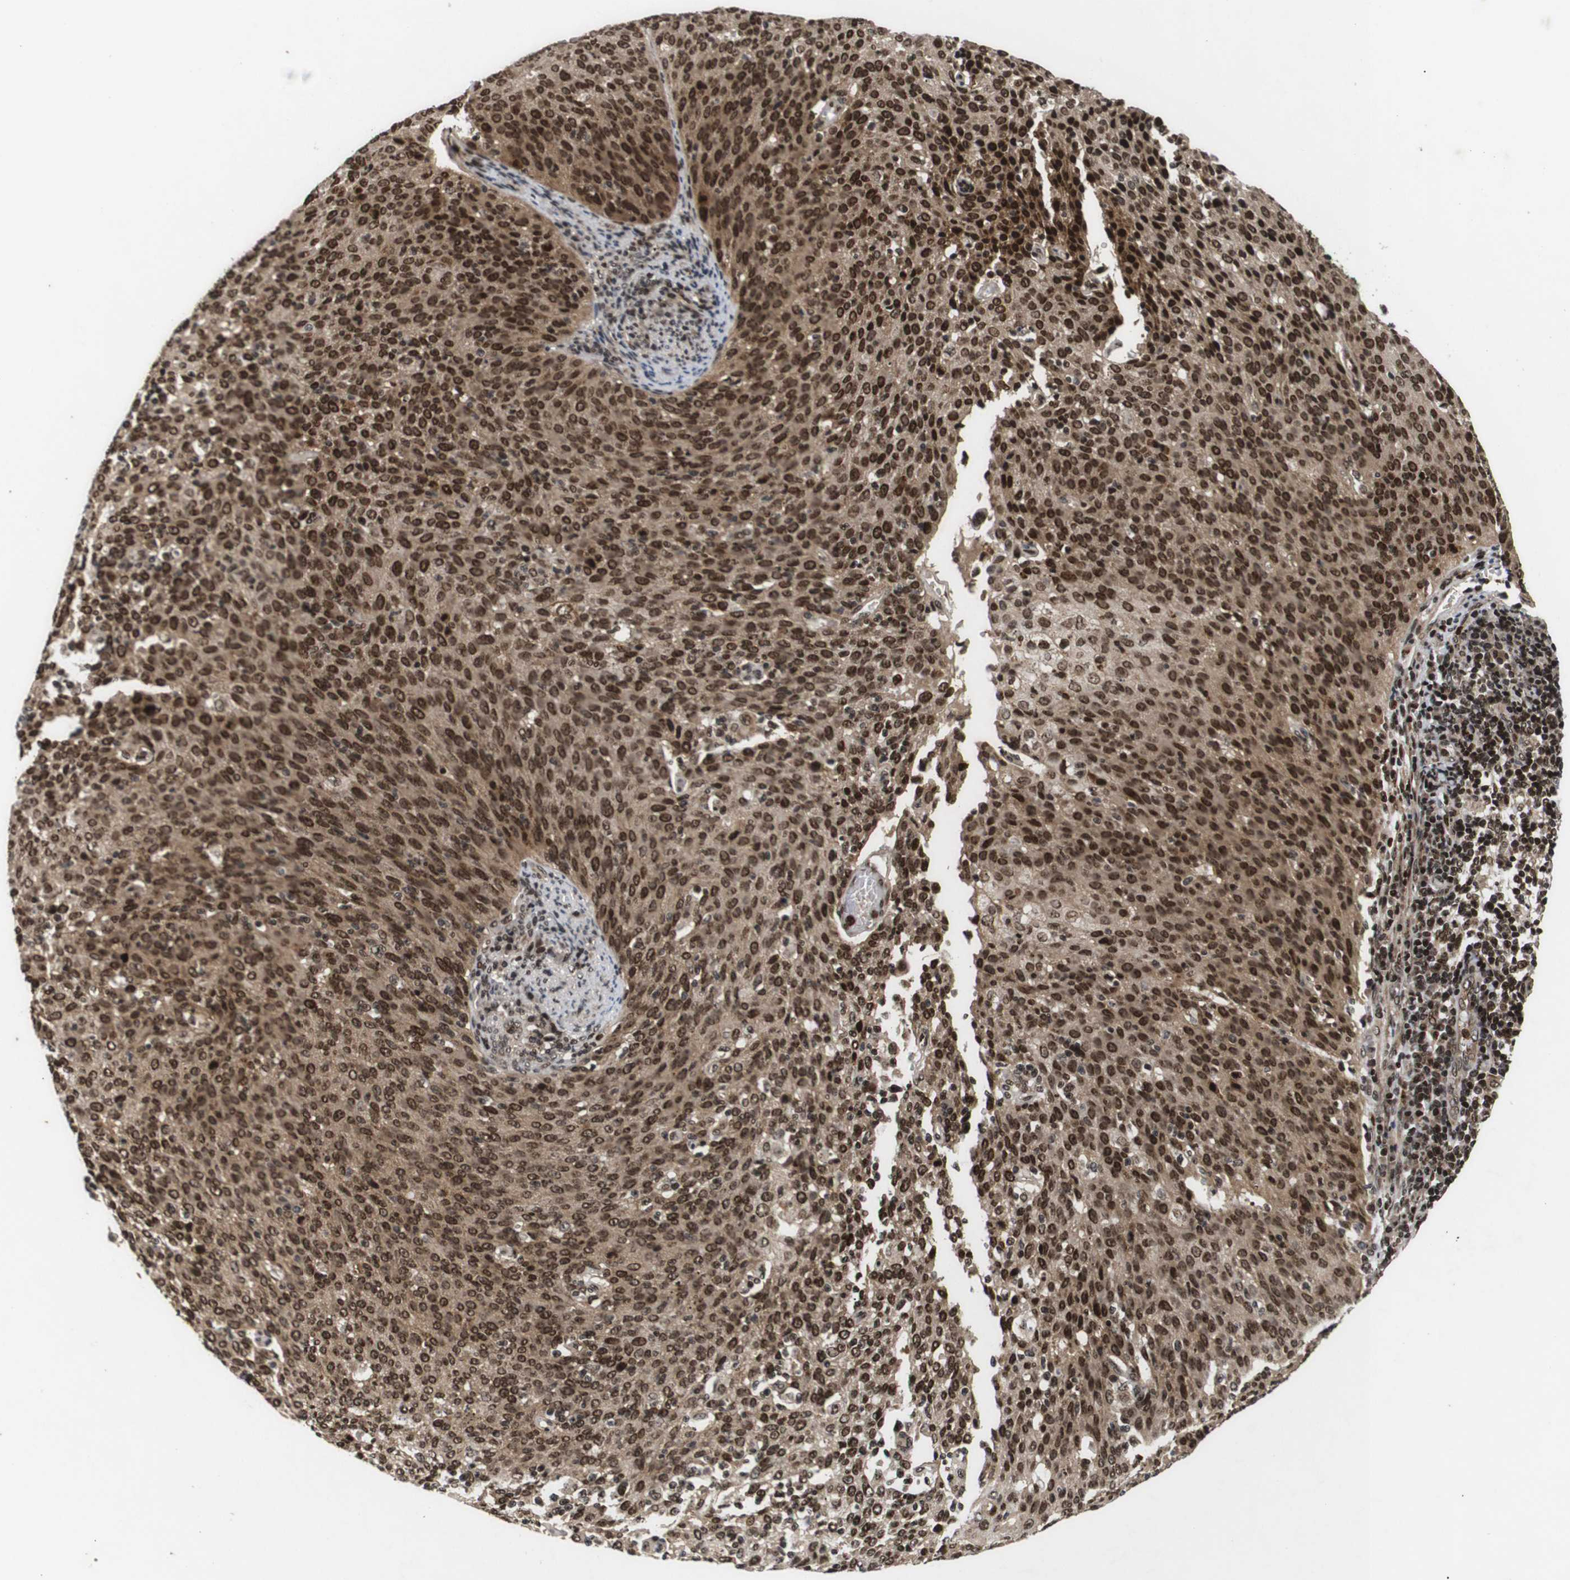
{"staining": {"intensity": "strong", "quantity": ">75%", "location": "cytoplasmic/membranous,nuclear"}, "tissue": "cervical cancer", "cell_type": "Tumor cells", "image_type": "cancer", "snomed": [{"axis": "morphology", "description": "Squamous cell carcinoma, NOS"}, {"axis": "topography", "description": "Cervix"}], "caption": "Protein expression by IHC shows strong cytoplasmic/membranous and nuclear staining in about >75% of tumor cells in cervical cancer.", "gene": "KIF23", "patient": {"sex": "female", "age": 38}}